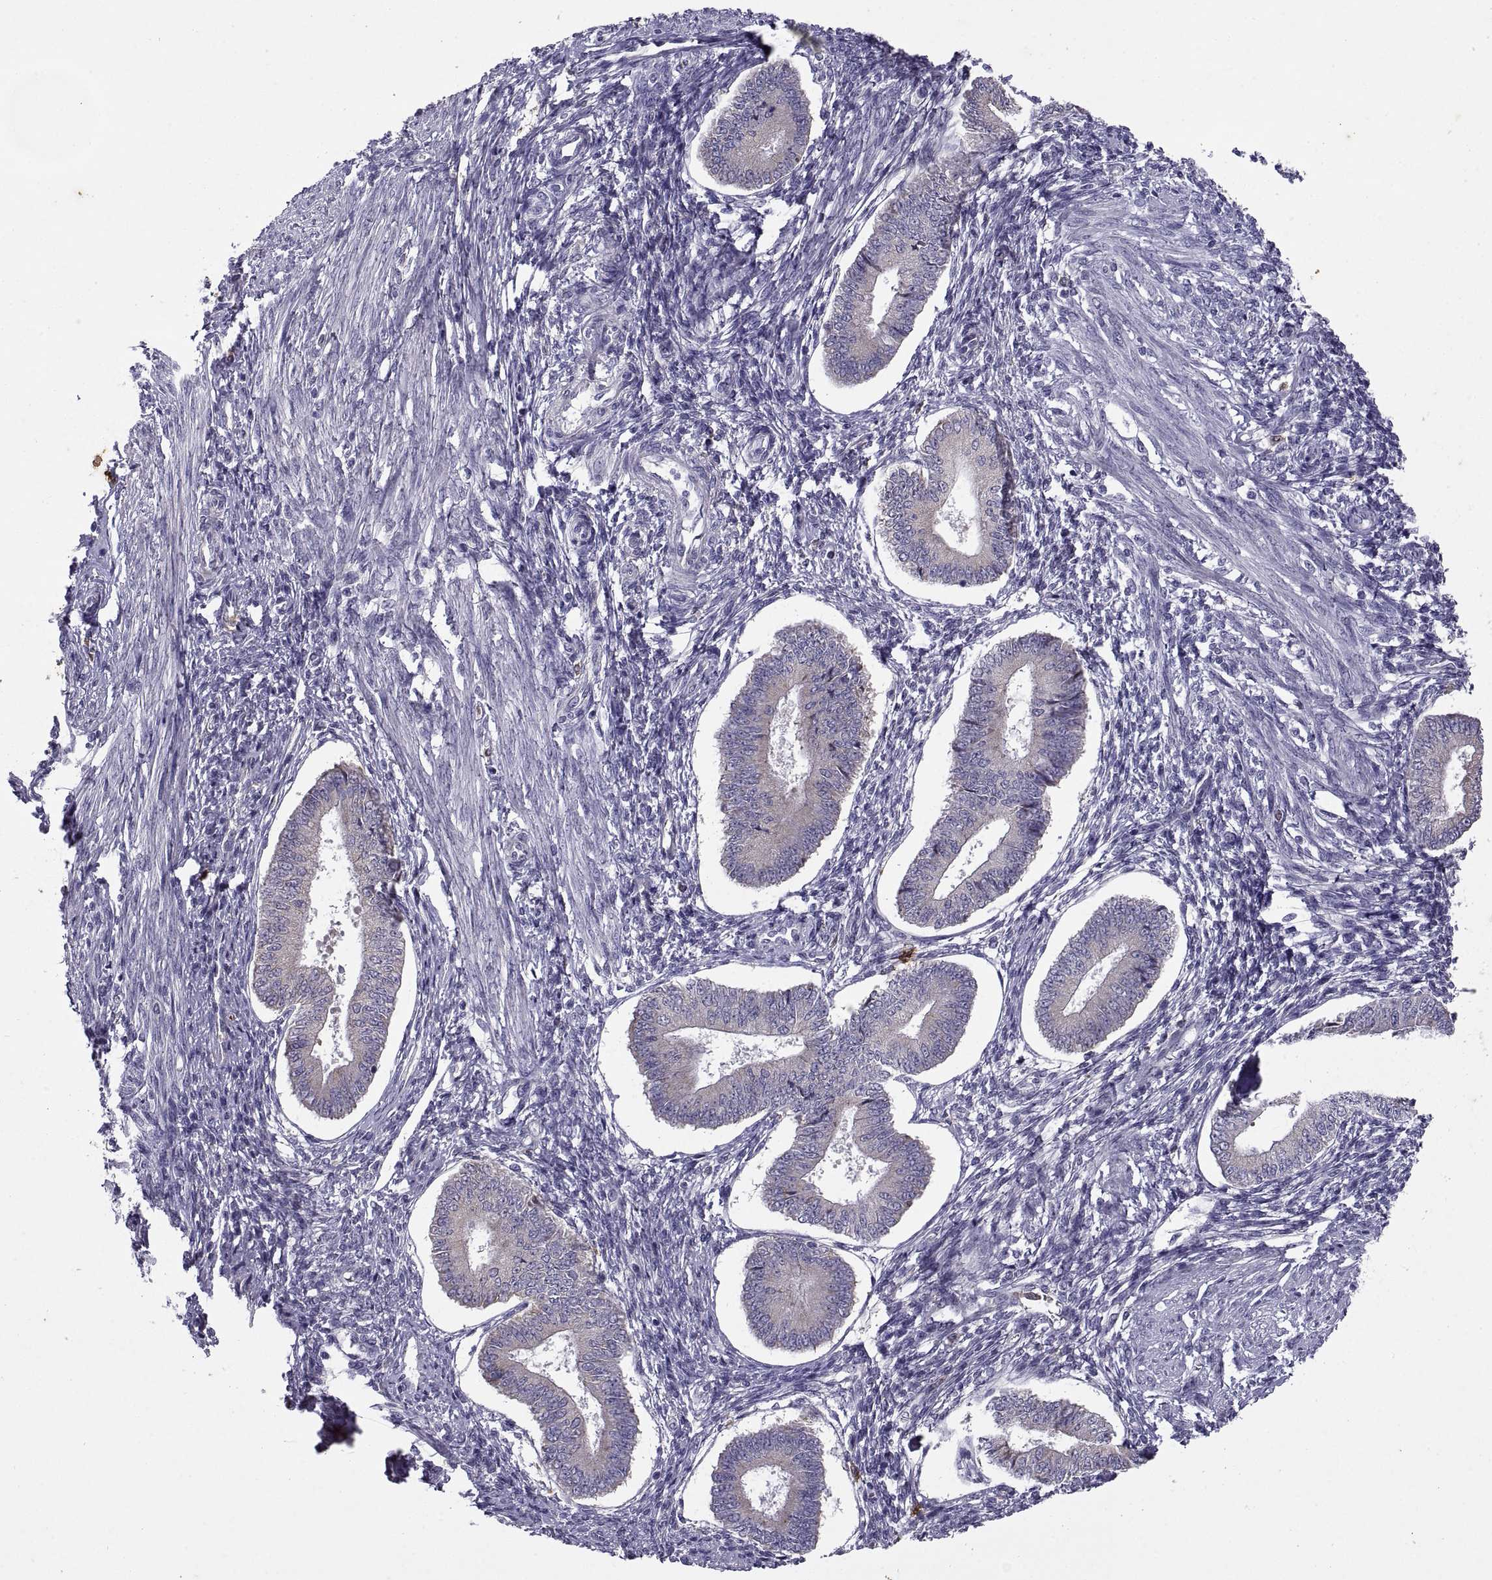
{"staining": {"intensity": "negative", "quantity": "none", "location": "none"}, "tissue": "endometrium", "cell_type": "Cells in endometrial stroma", "image_type": "normal", "snomed": [{"axis": "morphology", "description": "Normal tissue, NOS"}, {"axis": "topography", "description": "Endometrium"}], "caption": "The immunohistochemistry (IHC) image has no significant staining in cells in endometrial stroma of endometrium.", "gene": "DOK3", "patient": {"sex": "female", "age": 42}}